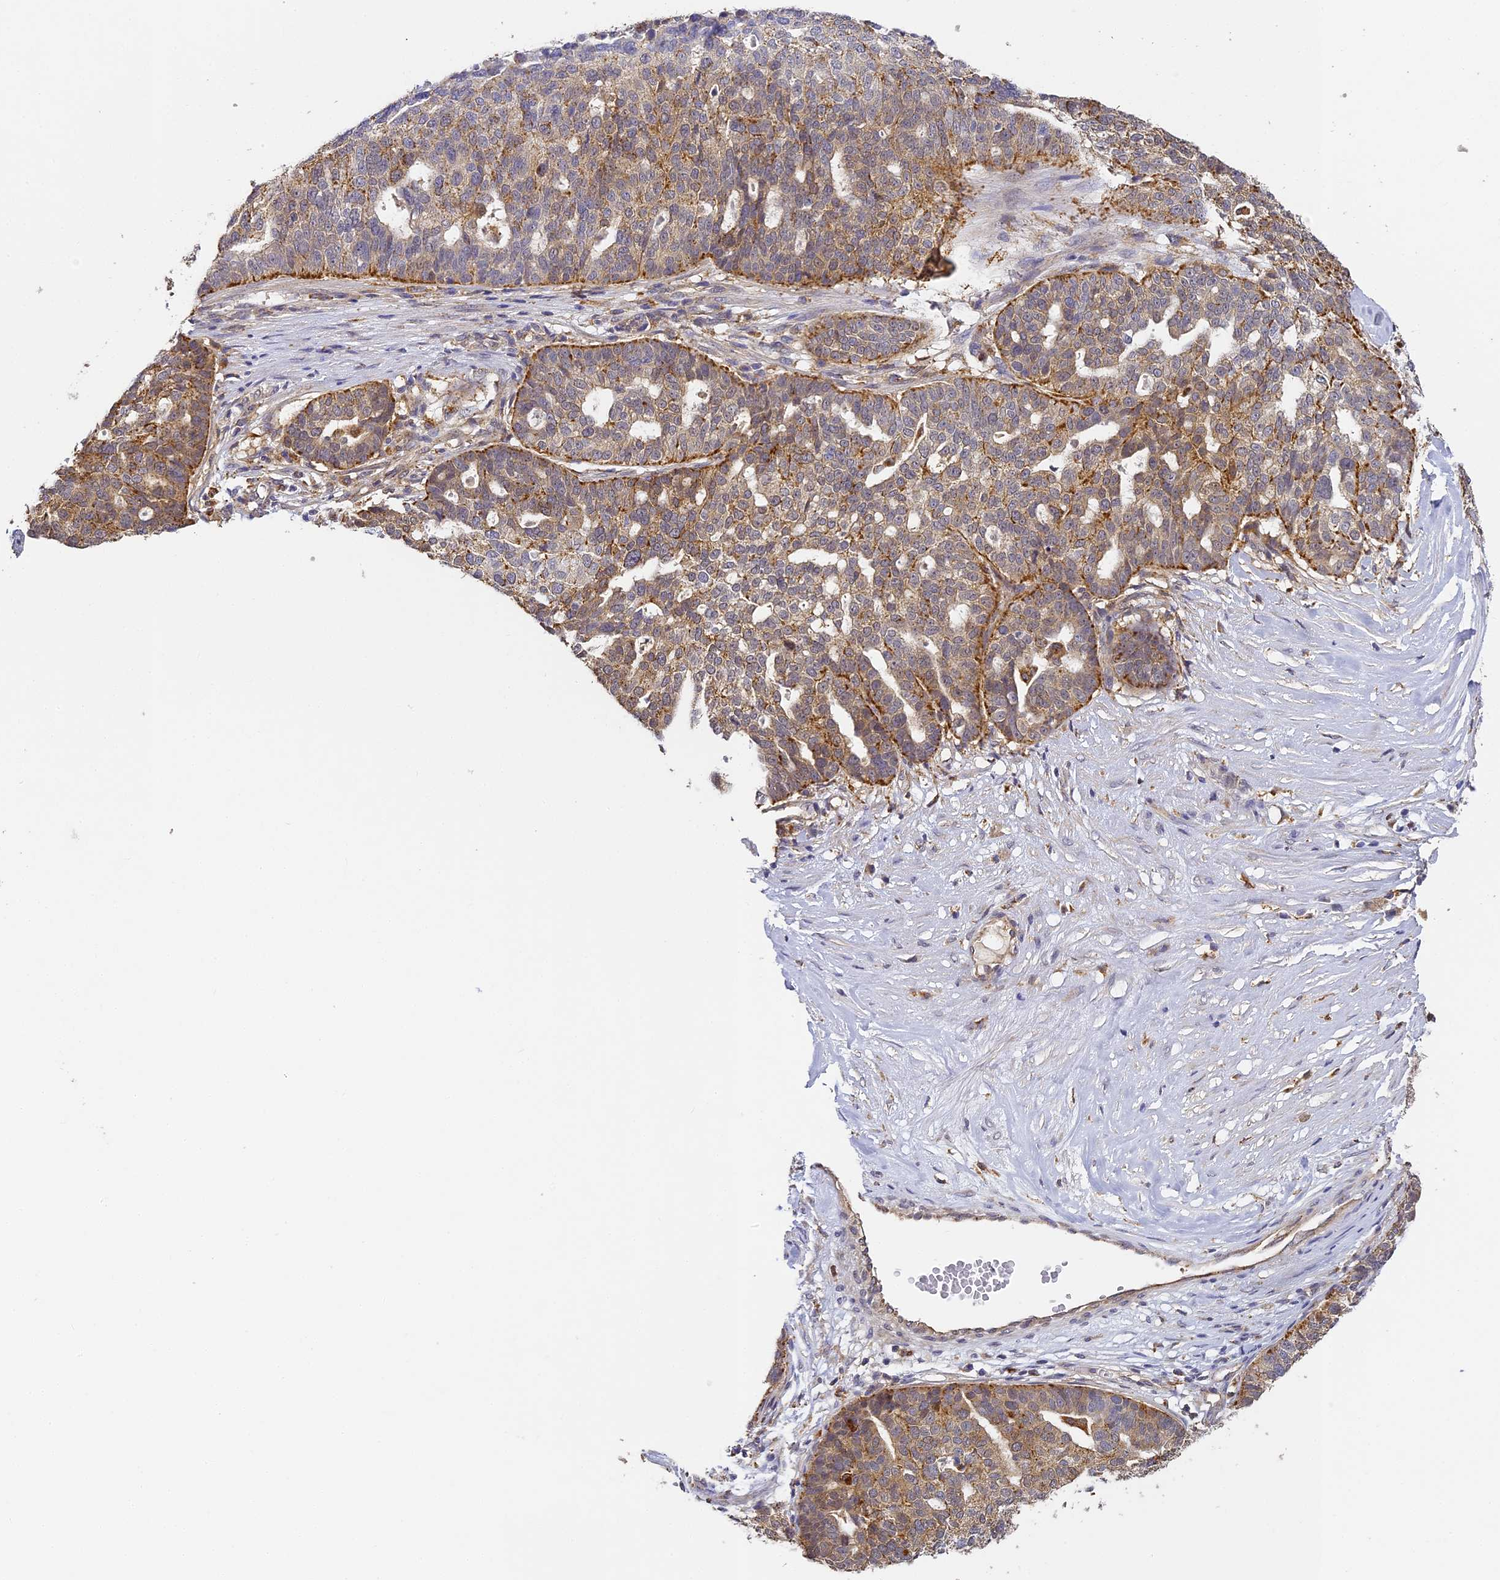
{"staining": {"intensity": "moderate", "quantity": ">75%", "location": "cytoplasmic/membranous"}, "tissue": "ovarian cancer", "cell_type": "Tumor cells", "image_type": "cancer", "snomed": [{"axis": "morphology", "description": "Cystadenocarcinoma, serous, NOS"}, {"axis": "topography", "description": "Ovary"}], "caption": "Immunohistochemical staining of human serous cystadenocarcinoma (ovarian) exhibits moderate cytoplasmic/membranous protein expression in approximately >75% of tumor cells. Using DAB (3,3'-diaminobenzidine) (brown) and hematoxylin (blue) stains, captured at high magnification using brightfield microscopy.", "gene": "YAE1", "patient": {"sex": "female", "age": 59}}